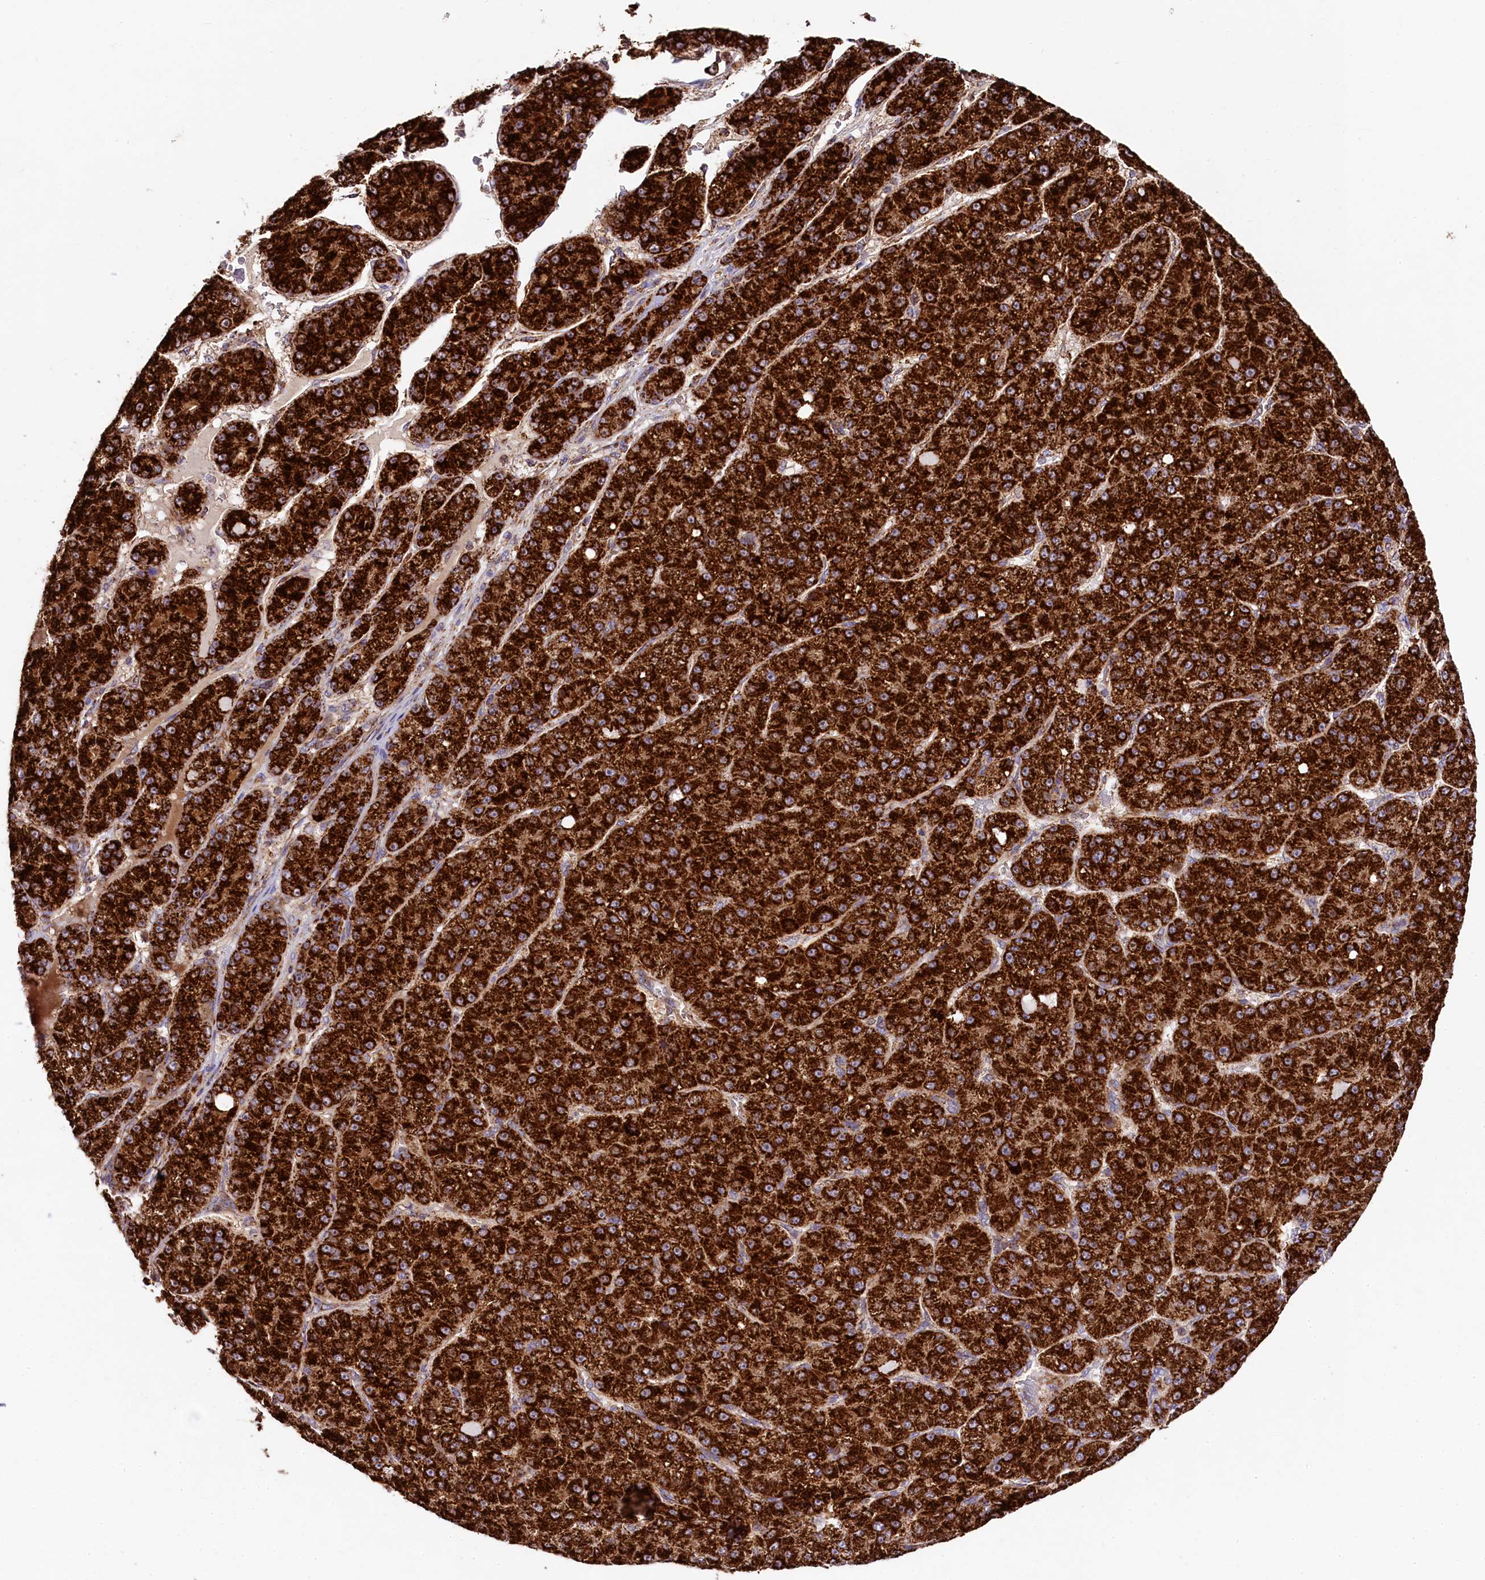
{"staining": {"intensity": "strong", "quantity": ">75%", "location": "cytoplasmic/membranous"}, "tissue": "liver cancer", "cell_type": "Tumor cells", "image_type": "cancer", "snomed": [{"axis": "morphology", "description": "Carcinoma, Hepatocellular, NOS"}, {"axis": "topography", "description": "Liver"}], "caption": "Protein staining displays strong cytoplasmic/membranous expression in approximately >75% of tumor cells in liver cancer. (DAB = brown stain, brightfield microscopy at high magnification).", "gene": "CLYBL", "patient": {"sex": "male", "age": 67}}